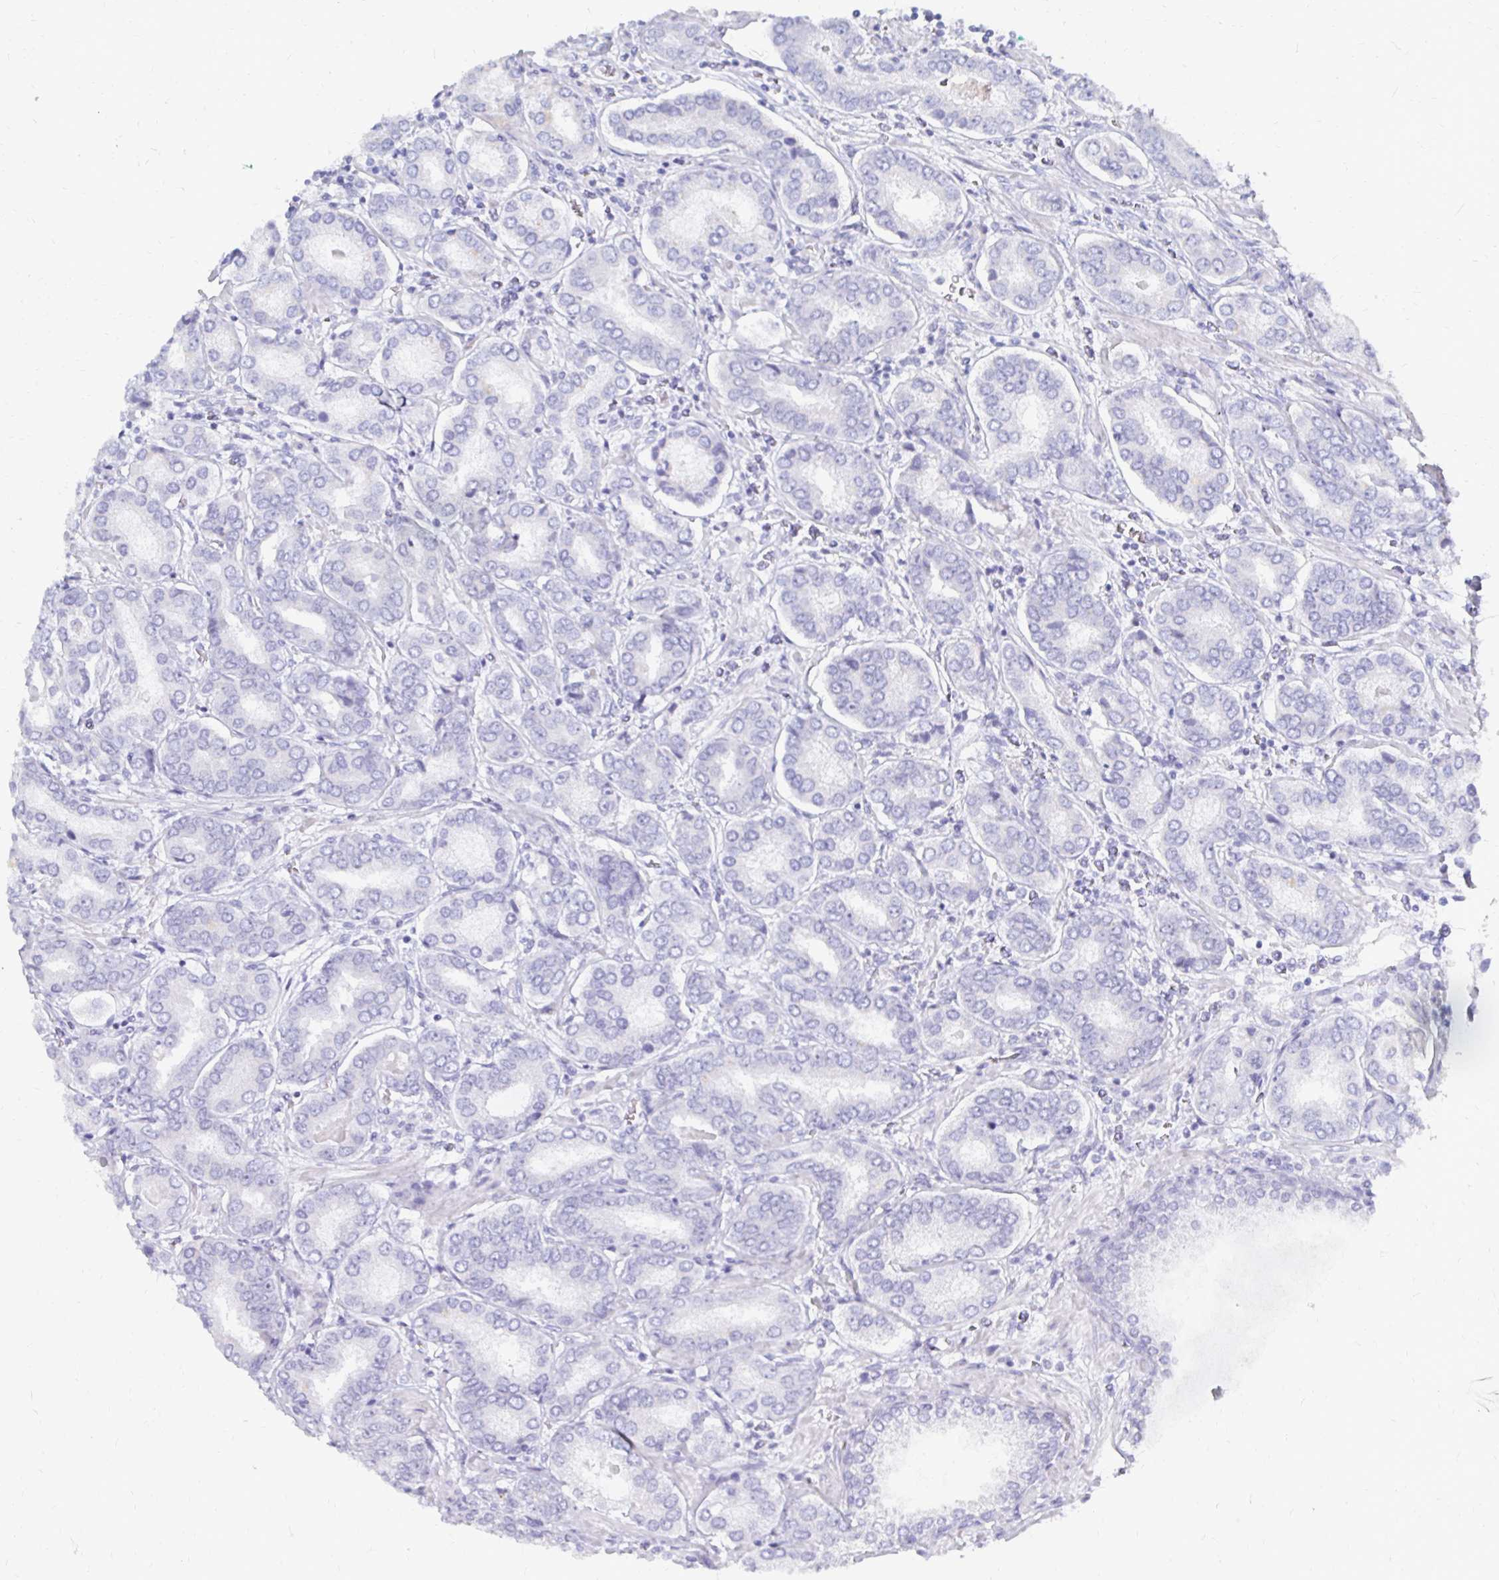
{"staining": {"intensity": "negative", "quantity": "none", "location": "none"}, "tissue": "prostate cancer", "cell_type": "Tumor cells", "image_type": "cancer", "snomed": [{"axis": "morphology", "description": "Adenocarcinoma, High grade"}, {"axis": "topography", "description": "Prostate"}], "caption": "DAB immunohistochemical staining of prostate cancer (high-grade adenocarcinoma) shows no significant expression in tumor cells.", "gene": "SYCP3", "patient": {"sex": "male", "age": 72}}